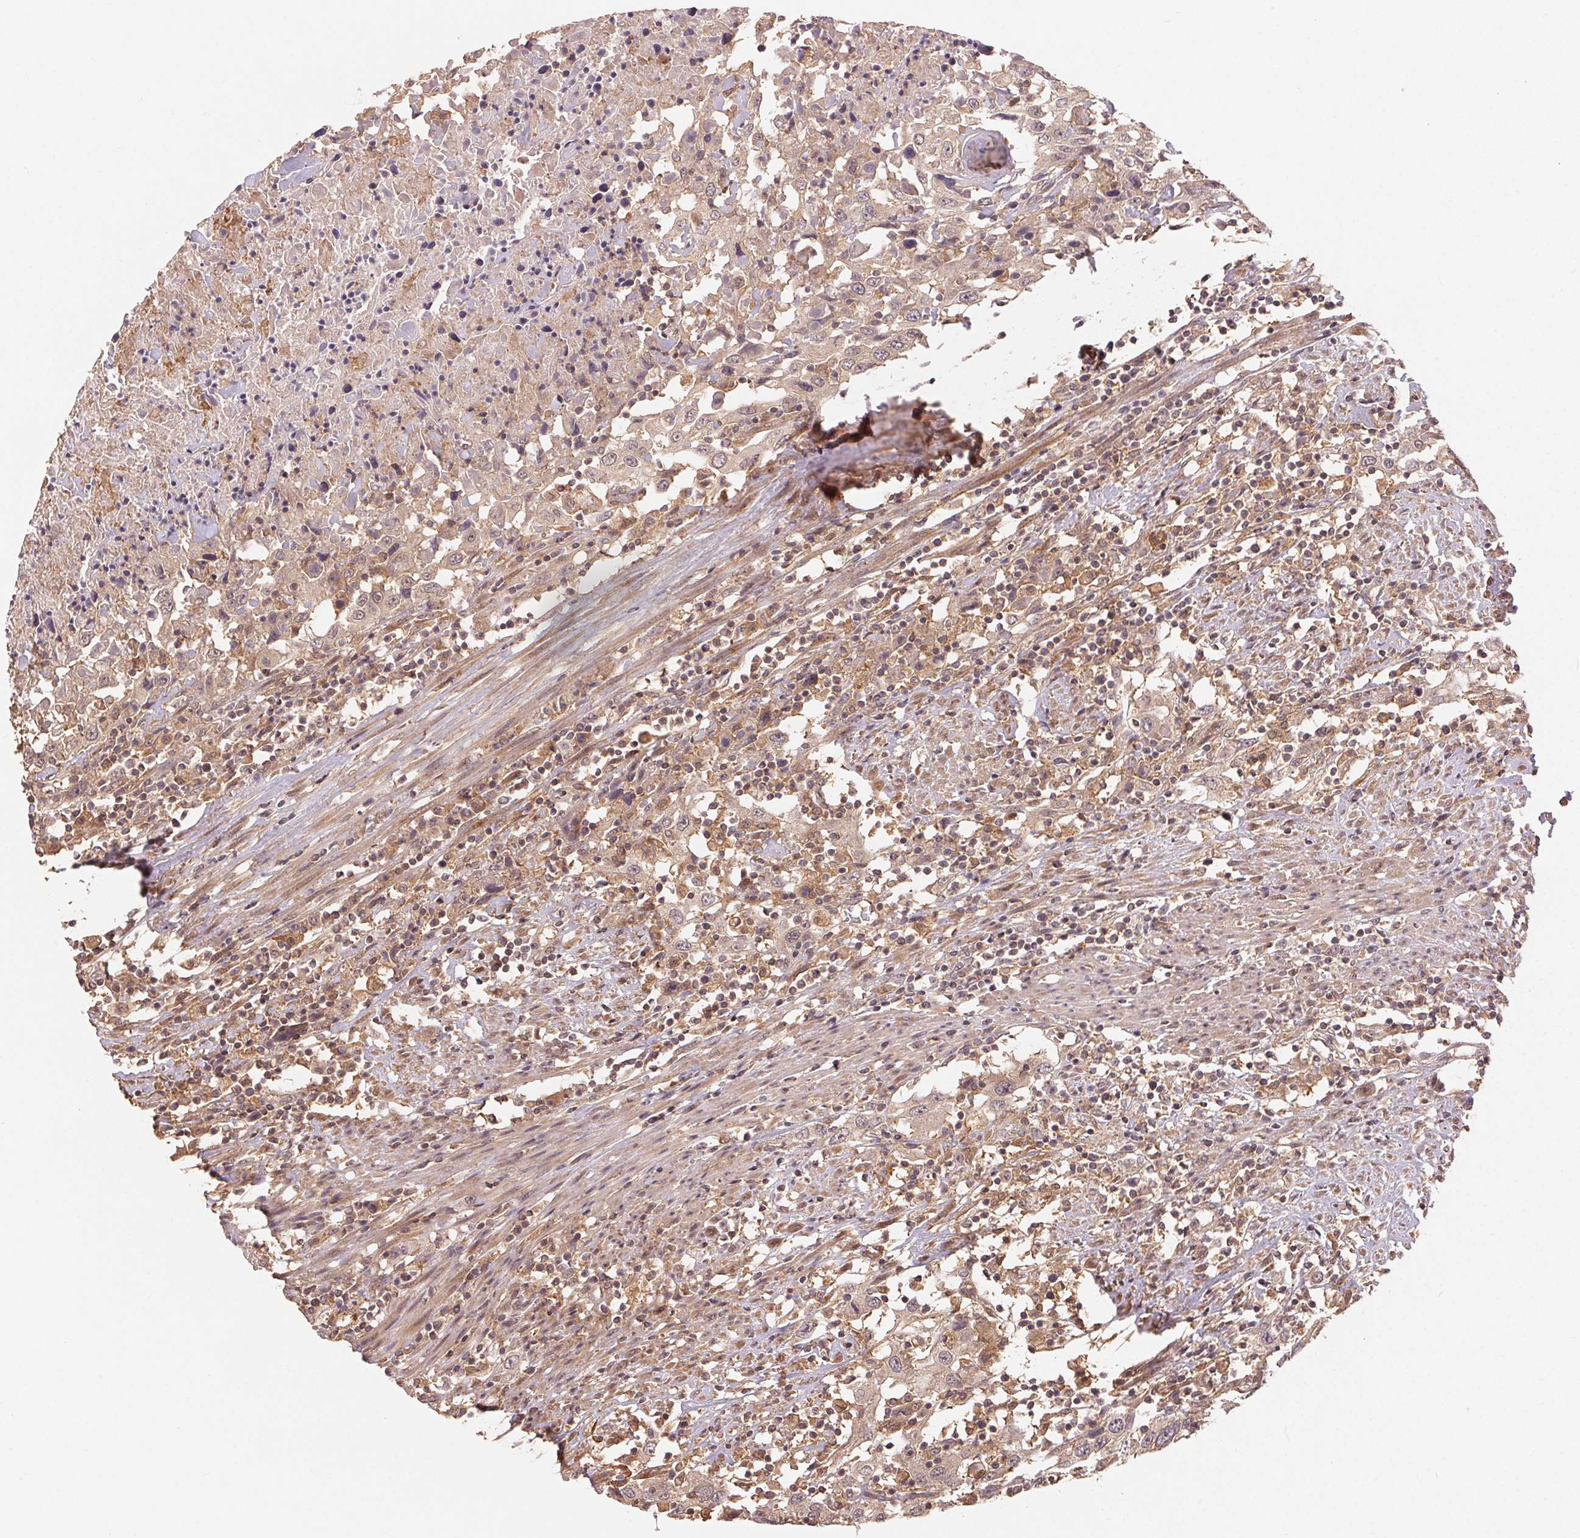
{"staining": {"intensity": "weak", "quantity": ">75%", "location": "cytoplasmic/membranous"}, "tissue": "urothelial cancer", "cell_type": "Tumor cells", "image_type": "cancer", "snomed": [{"axis": "morphology", "description": "Urothelial carcinoma, High grade"}, {"axis": "topography", "description": "Urinary bladder"}], "caption": "Immunohistochemistry (IHC) (DAB) staining of human urothelial cancer displays weak cytoplasmic/membranous protein positivity in approximately >75% of tumor cells.", "gene": "MAPKAPK2", "patient": {"sex": "male", "age": 61}}